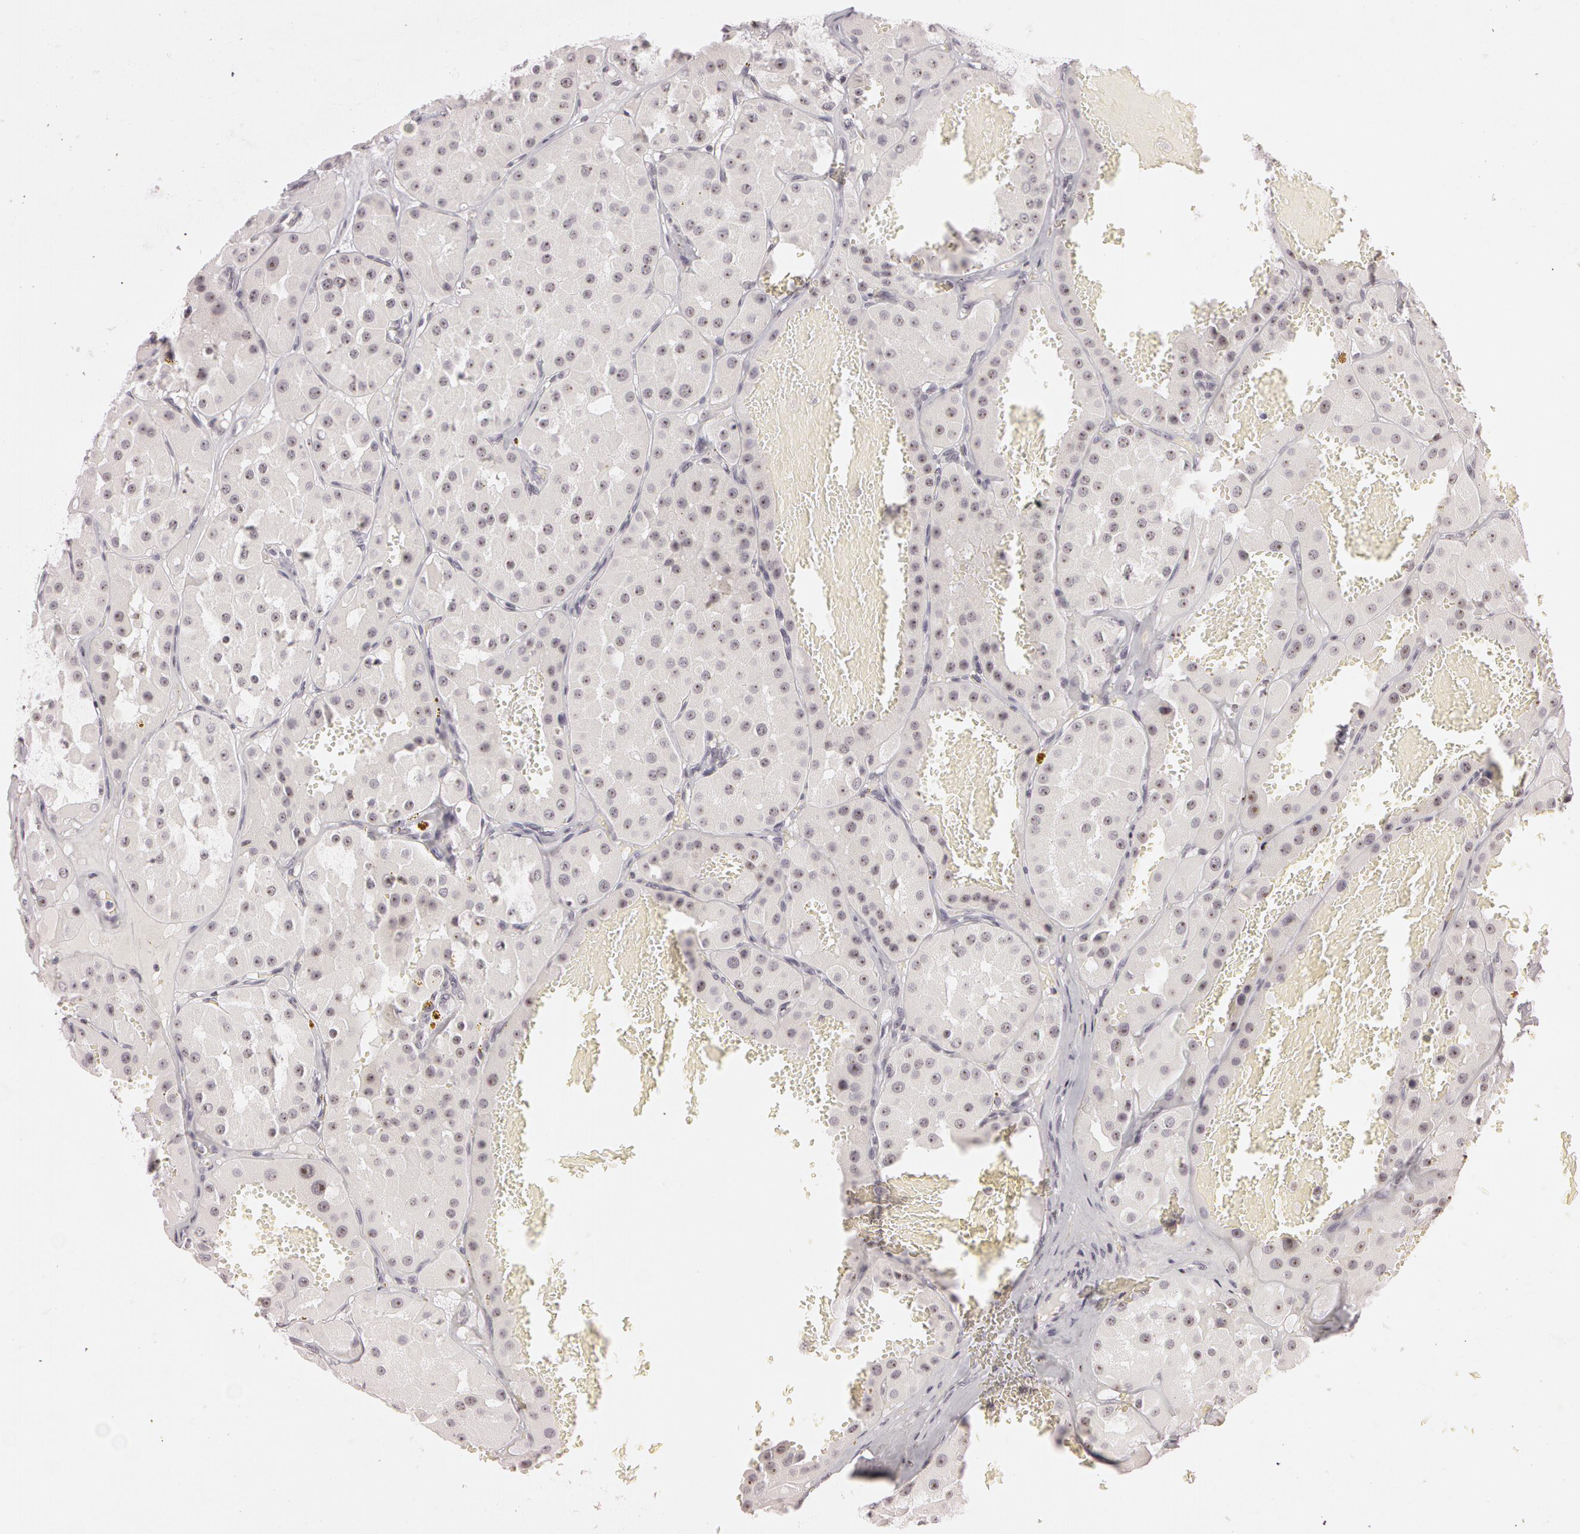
{"staining": {"intensity": "moderate", "quantity": ">75%", "location": "nuclear"}, "tissue": "renal cancer", "cell_type": "Tumor cells", "image_type": "cancer", "snomed": [{"axis": "morphology", "description": "Adenocarcinoma, uncertain malignant potential"}, {"axis": "topography", "description": "Kidney"}], "caption": "Renal cancer was stained to show a protein in brown. There is medium levels of moderate nuclear positivity in approximately >75% of tumor cells.", "gene": "FBL", "patient": {"sex": "male", "age": 63}}